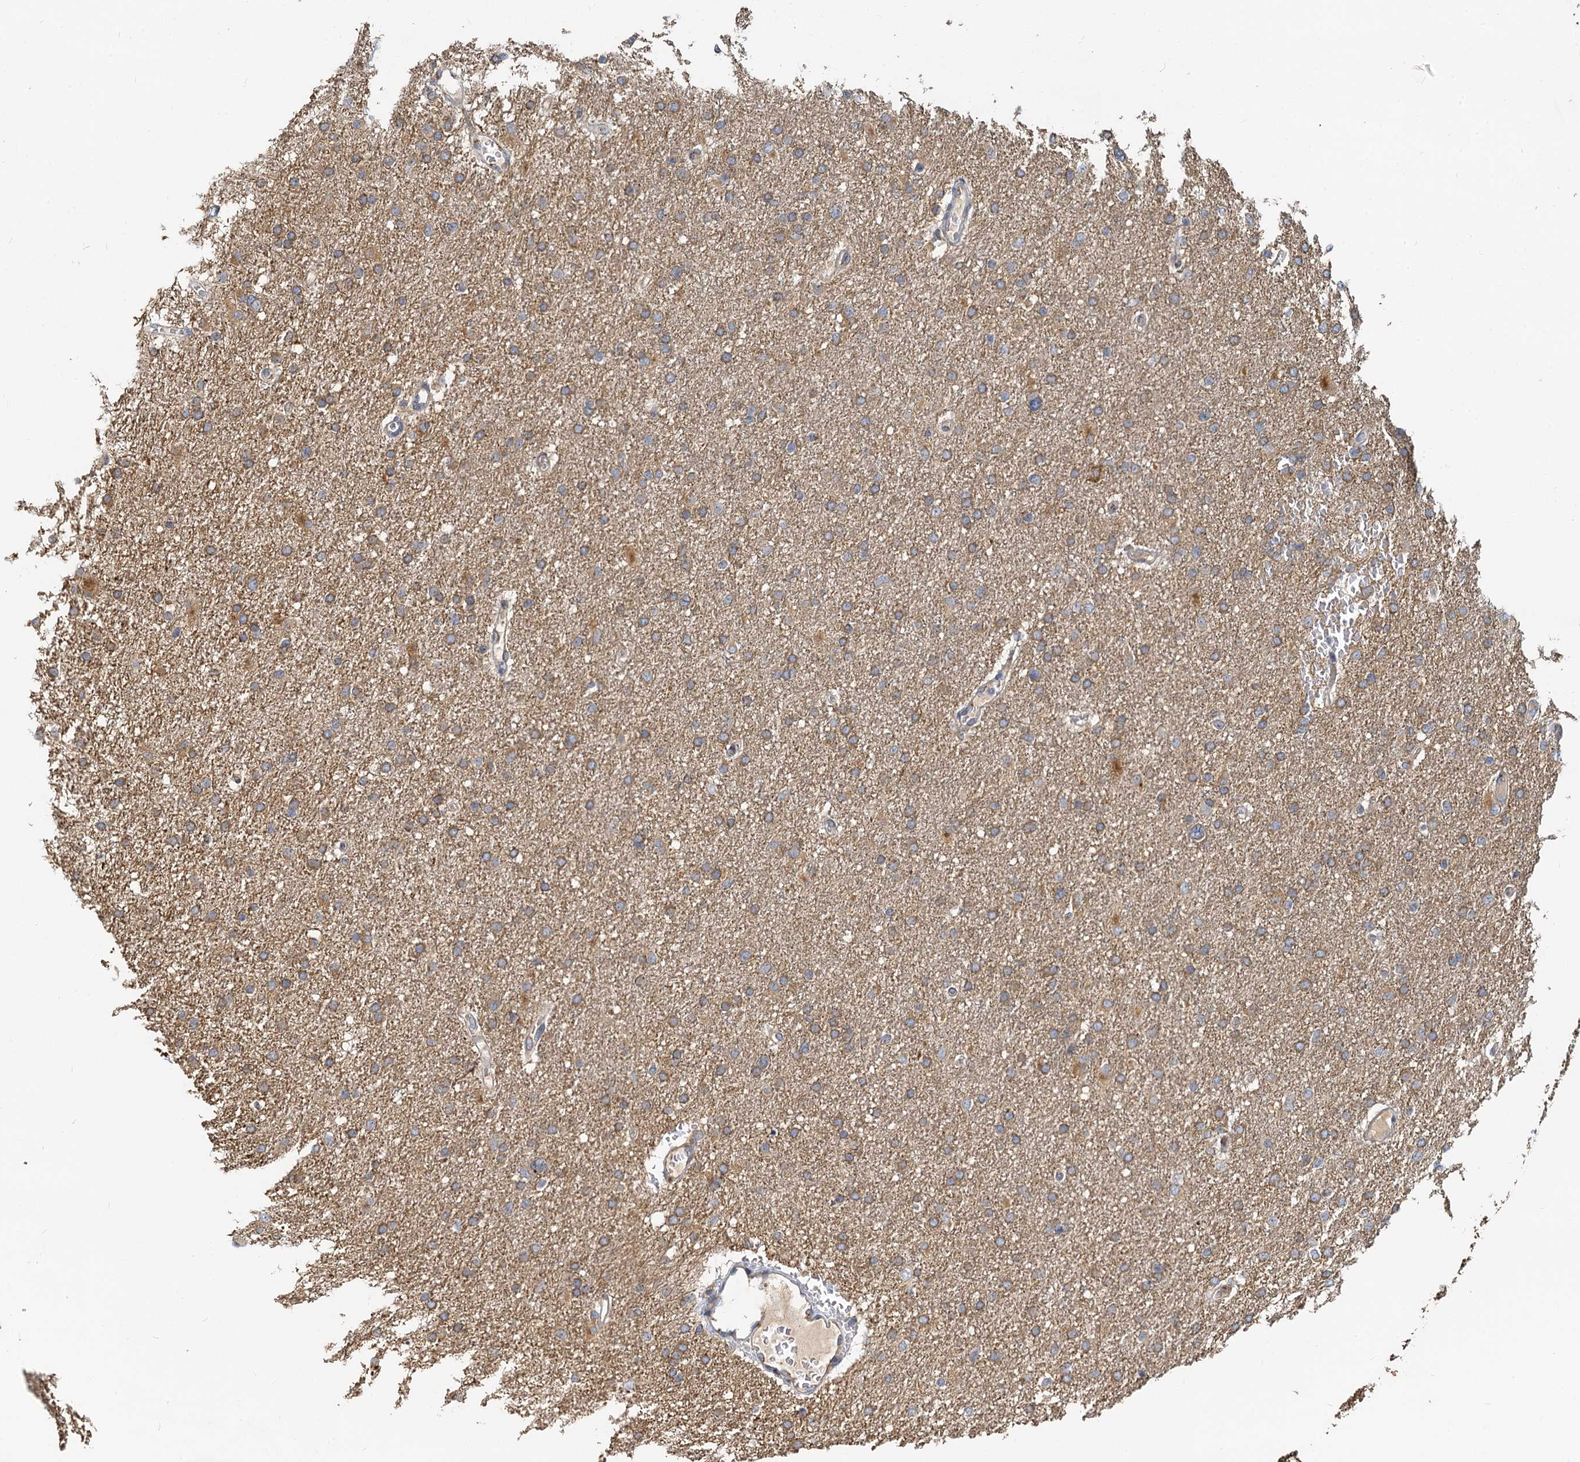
{"staining": {"intensity": "moderate", "quantity": ">75%", "location": "cytoplasmic/membranous"}, "tissue": "glioma", "cell_type": "Tumor cells", "image_type": "cancer", "snomed": [{"axis": "morphology", "description": "Glioma, malignant, High grade"}, {"axis": "topography", "description": "Cerebral cortex"}], "caption": "Moderate cytoplasmic/membranous positivity is present in approximately >75% of tumor cells in malignant glioma (high-grade).", "gene": "NKAPD1", "patient": {"sex": "female", "age": 36}}